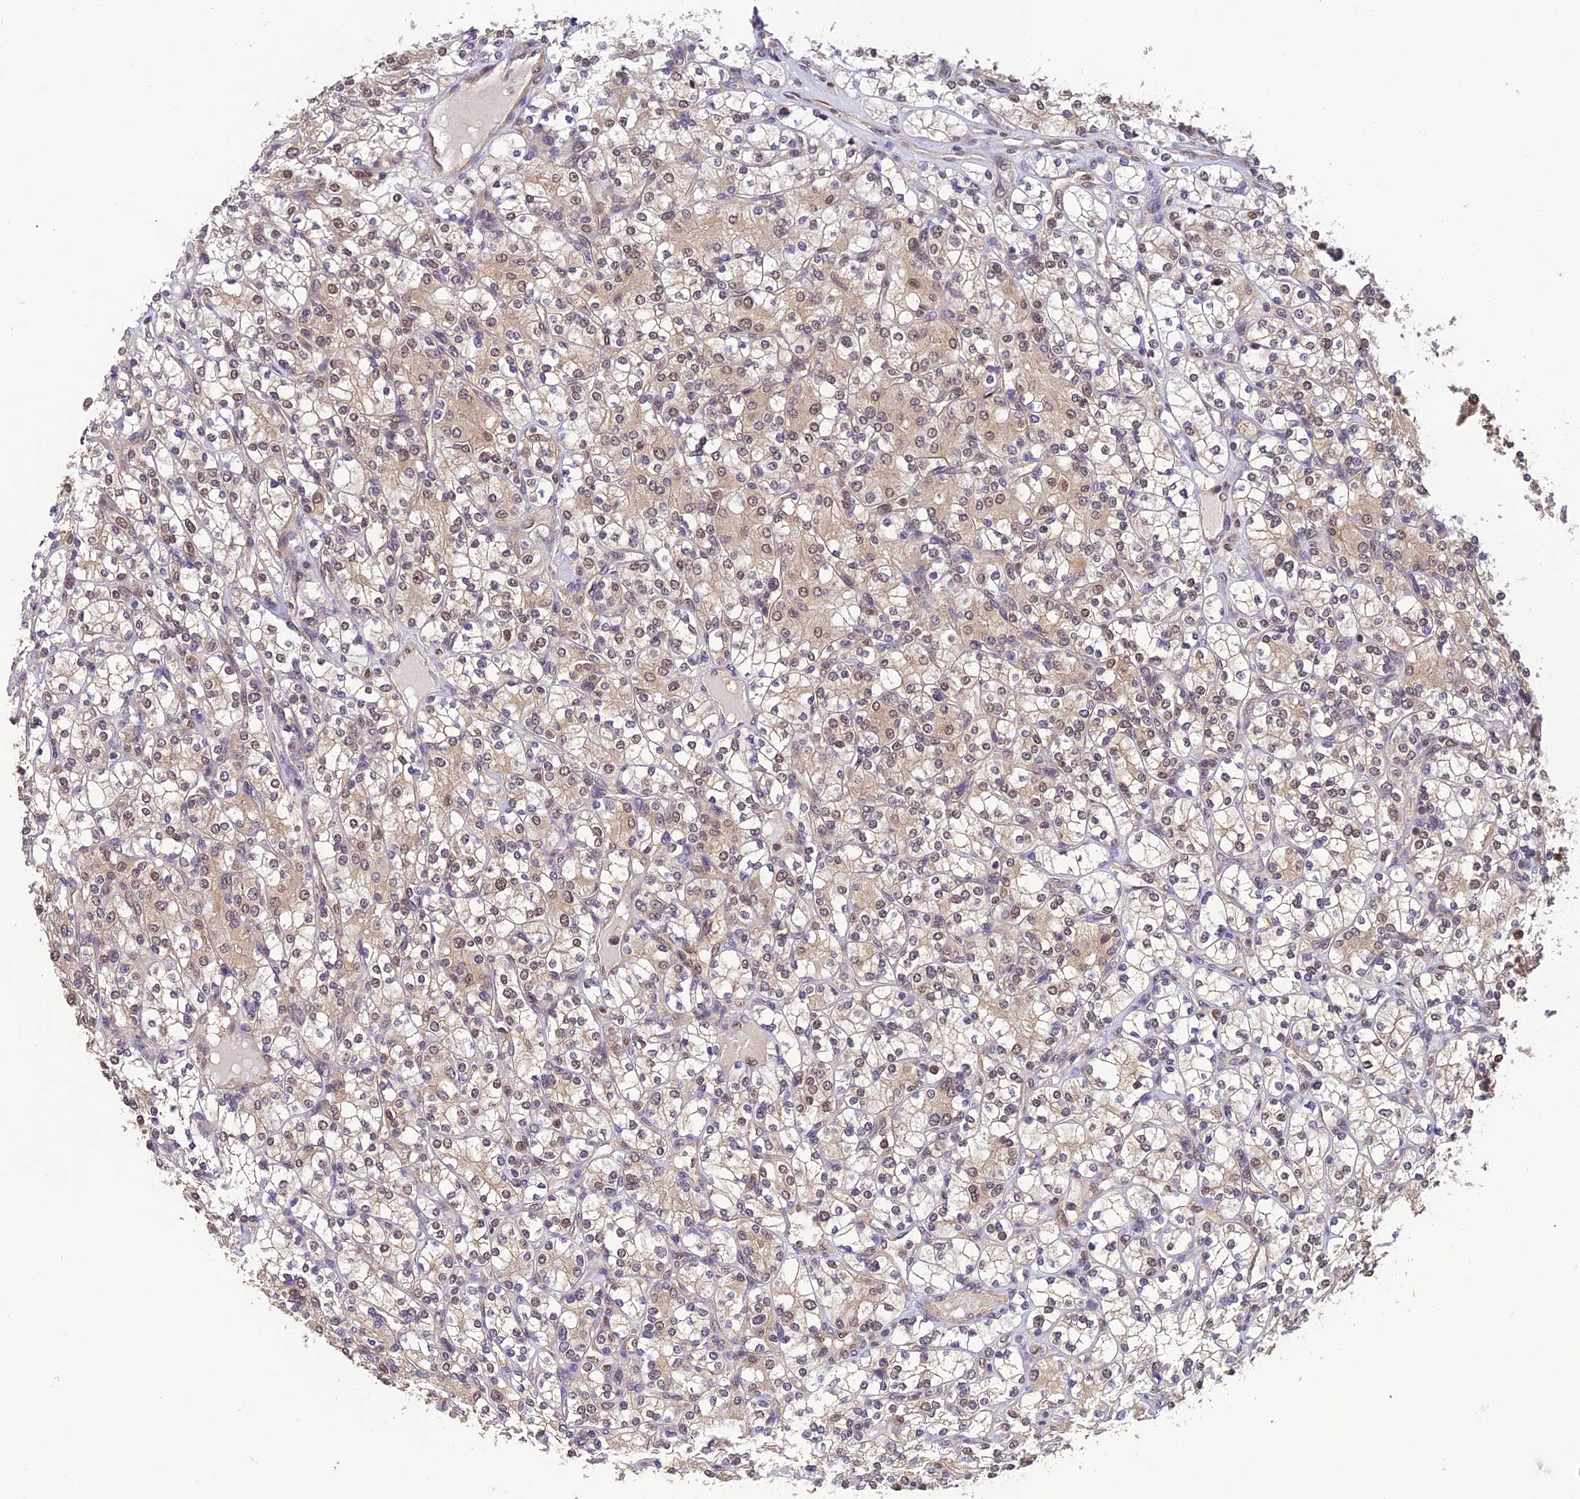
{"staining": {"intensity": "weak", "quantity": "25%-75%", "location": "cytoplasmic/membranous,nuclear"}, "tissue": "renal cancer", "cell_type": "Tumor cells", "image_type": "cancer", "snomed": [{"axis": "morphology", "description": "Adenocarcinoma, NOS"}, {"axis": "topography", "description": "Kidney"}], "caption": "IHC (DAB) staining of human renal cancer (adenocarcinoma) shows weak cytoplasmic/membranous and nuclear protein positivity in approximately 25%-75% of tumor cells.", "gene": "PSMB3", "patient": {"sex": "male", "age": 77}}